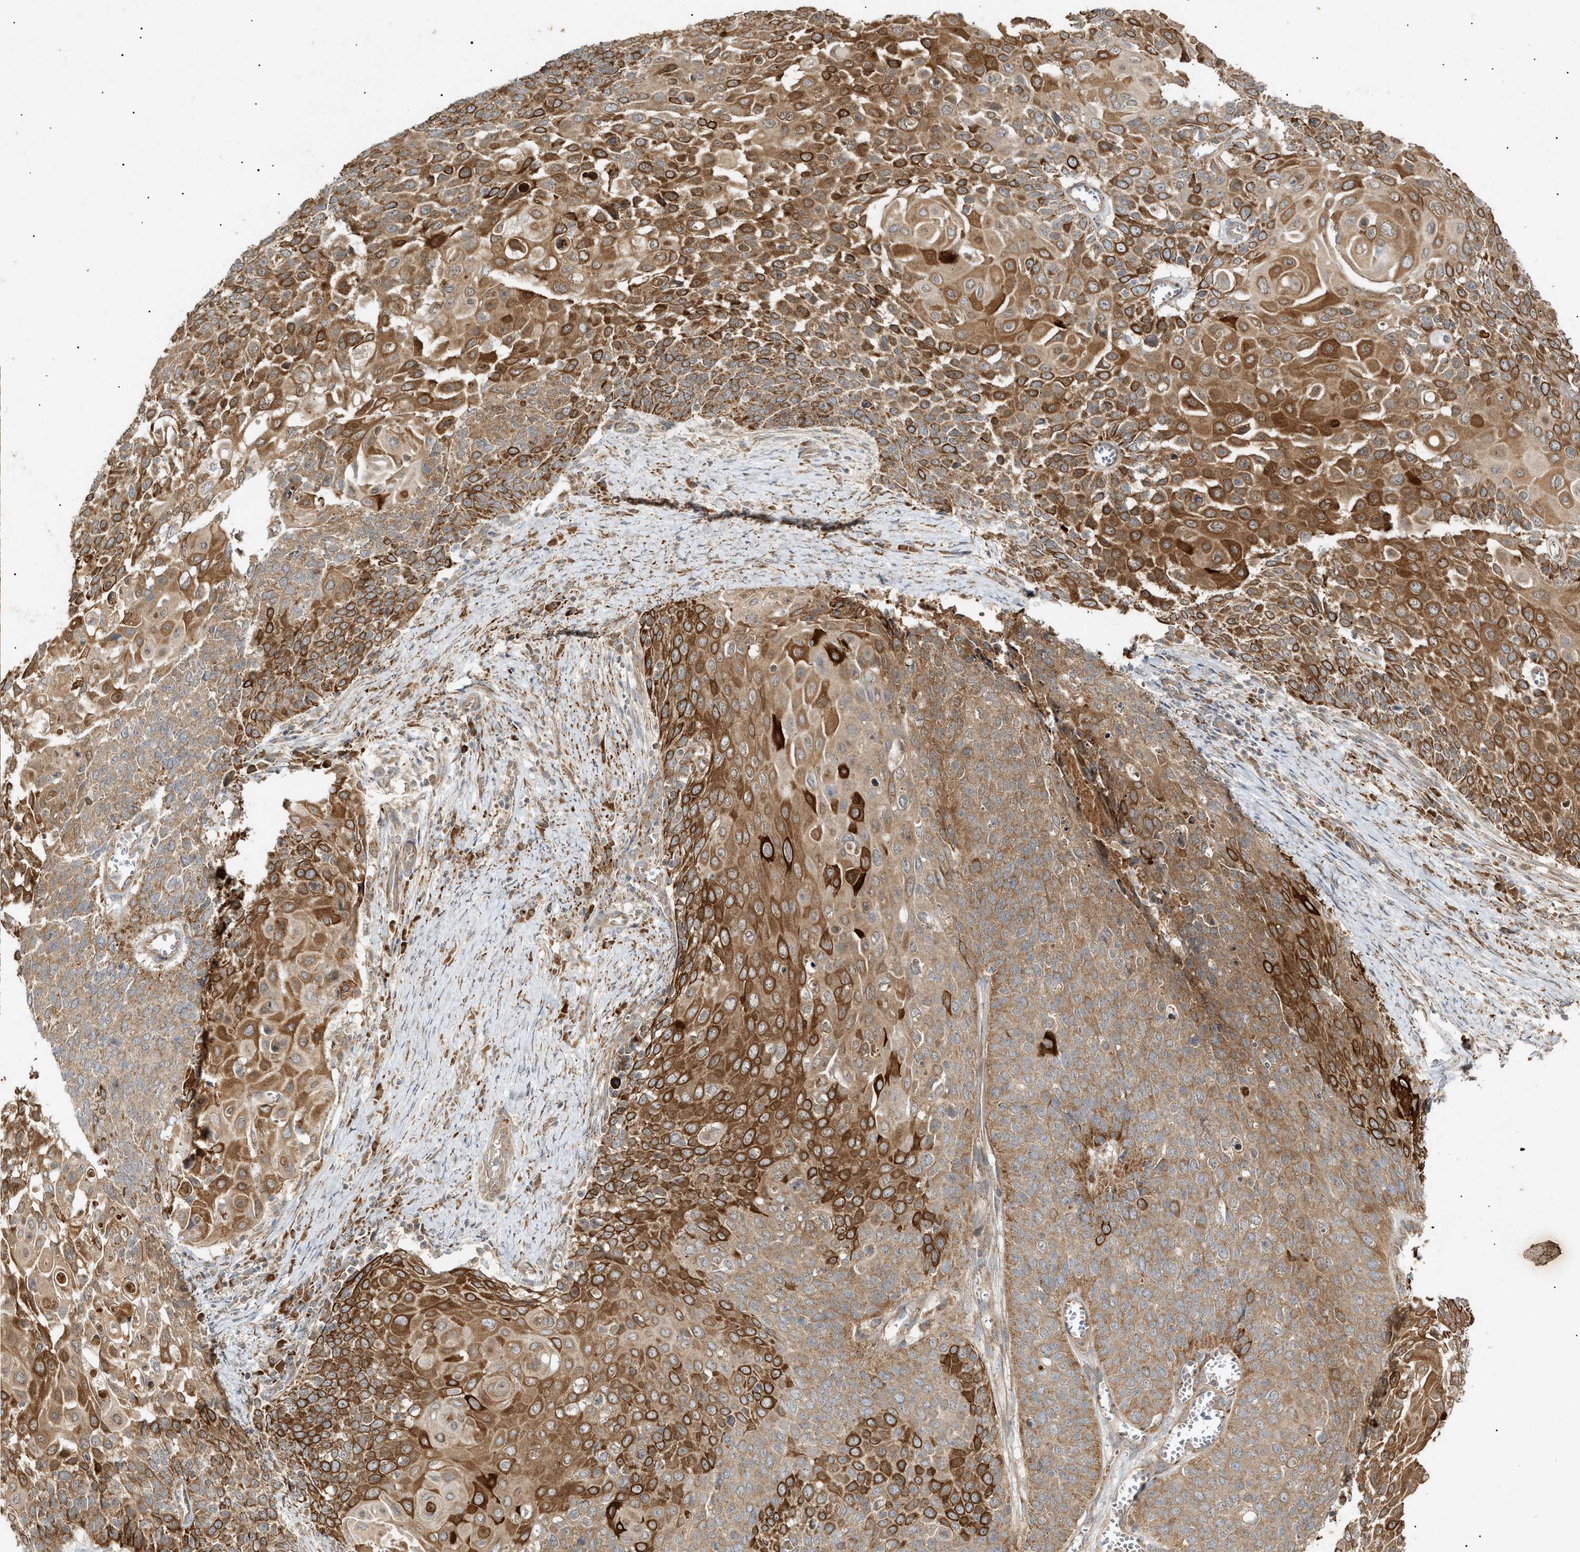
{"staining": {"intensity": "strong", "quantity": ">75%", "location": "cytoplasmic/membranous"}, "tissue": "cervical cancer", "cell_type": "Tumor cells", "image_type": "cancer", "snomed": [{"axis": "morphology", "description": "Squamous cell carcinoma, NOS"}, {"axis": "topography", "description": "Cervix"}], "caption": "Tumor cells display high levels of strong cytoplasmic/membranous positivity in approximately >75% of cells in cervical squamous cell carcinoma. (Brightfield microscopy of DAB IHC at high magnification).", "gene": "MTCH1", "patient": {"sex": "female", "age": 39}}